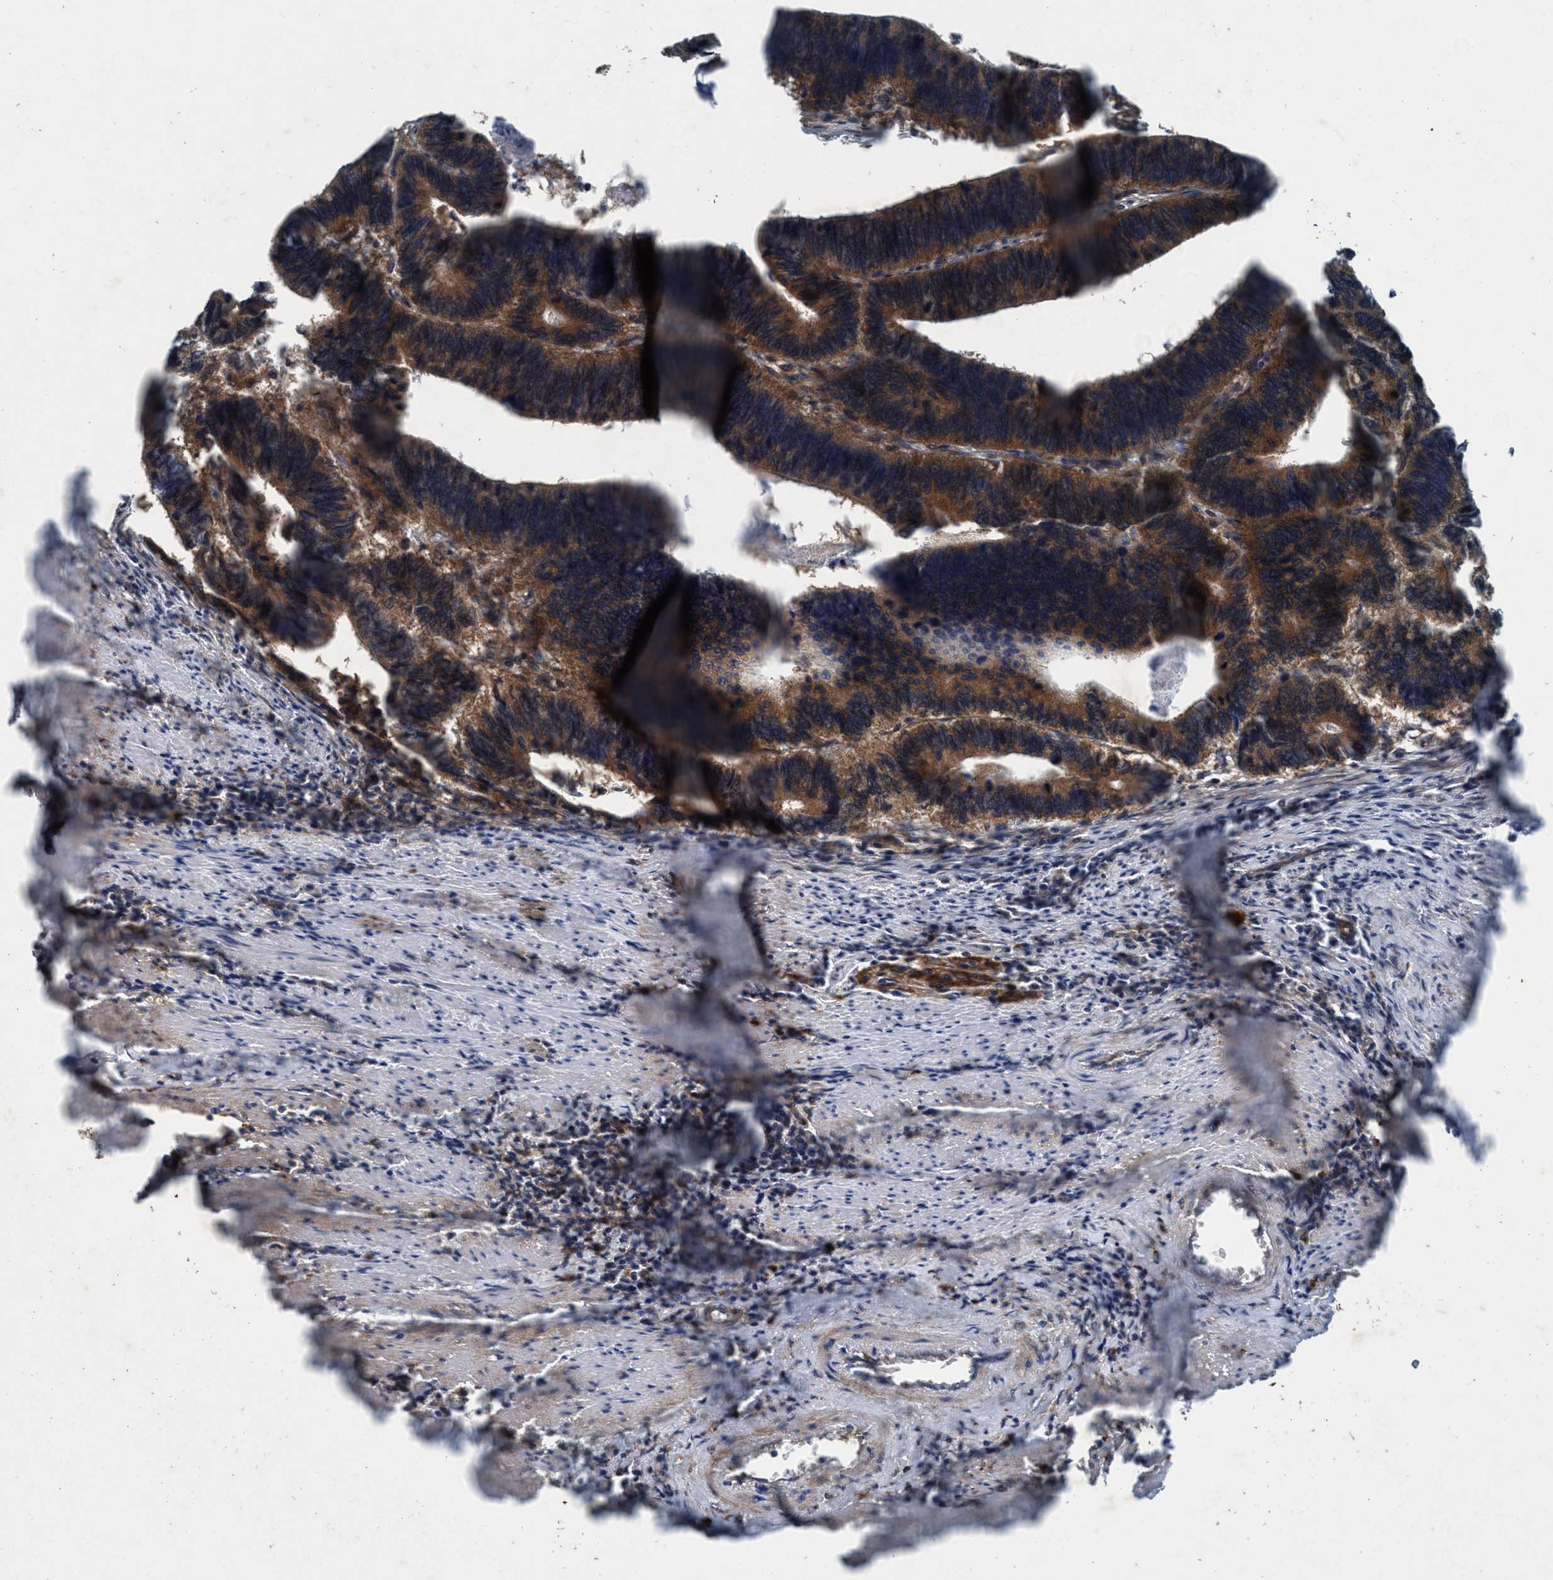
{"staining": {"intensity": "strong", "quantity": ">75%", "location": "cytoplasmic/membranous"}, "tissue": "colorectal cancer", "cell_type": "Tumor cells", "image_type": "cancer", "snomed": [{"axis": "morphology", "description": "Adenocarcinoma, NOS"}, {"axis": "topography", "description": "Colon"}], "caption": "Adenocarcinoma (colorectal) stained with DAB (3,3'-diaminobenzidine) immunohistochemistry displays high levels of strong cytoplasmic/membranous expression in about >75% of tumor cells.", "gene": "AKT1S1", "patient": {"sex": "male", "age": 72}}